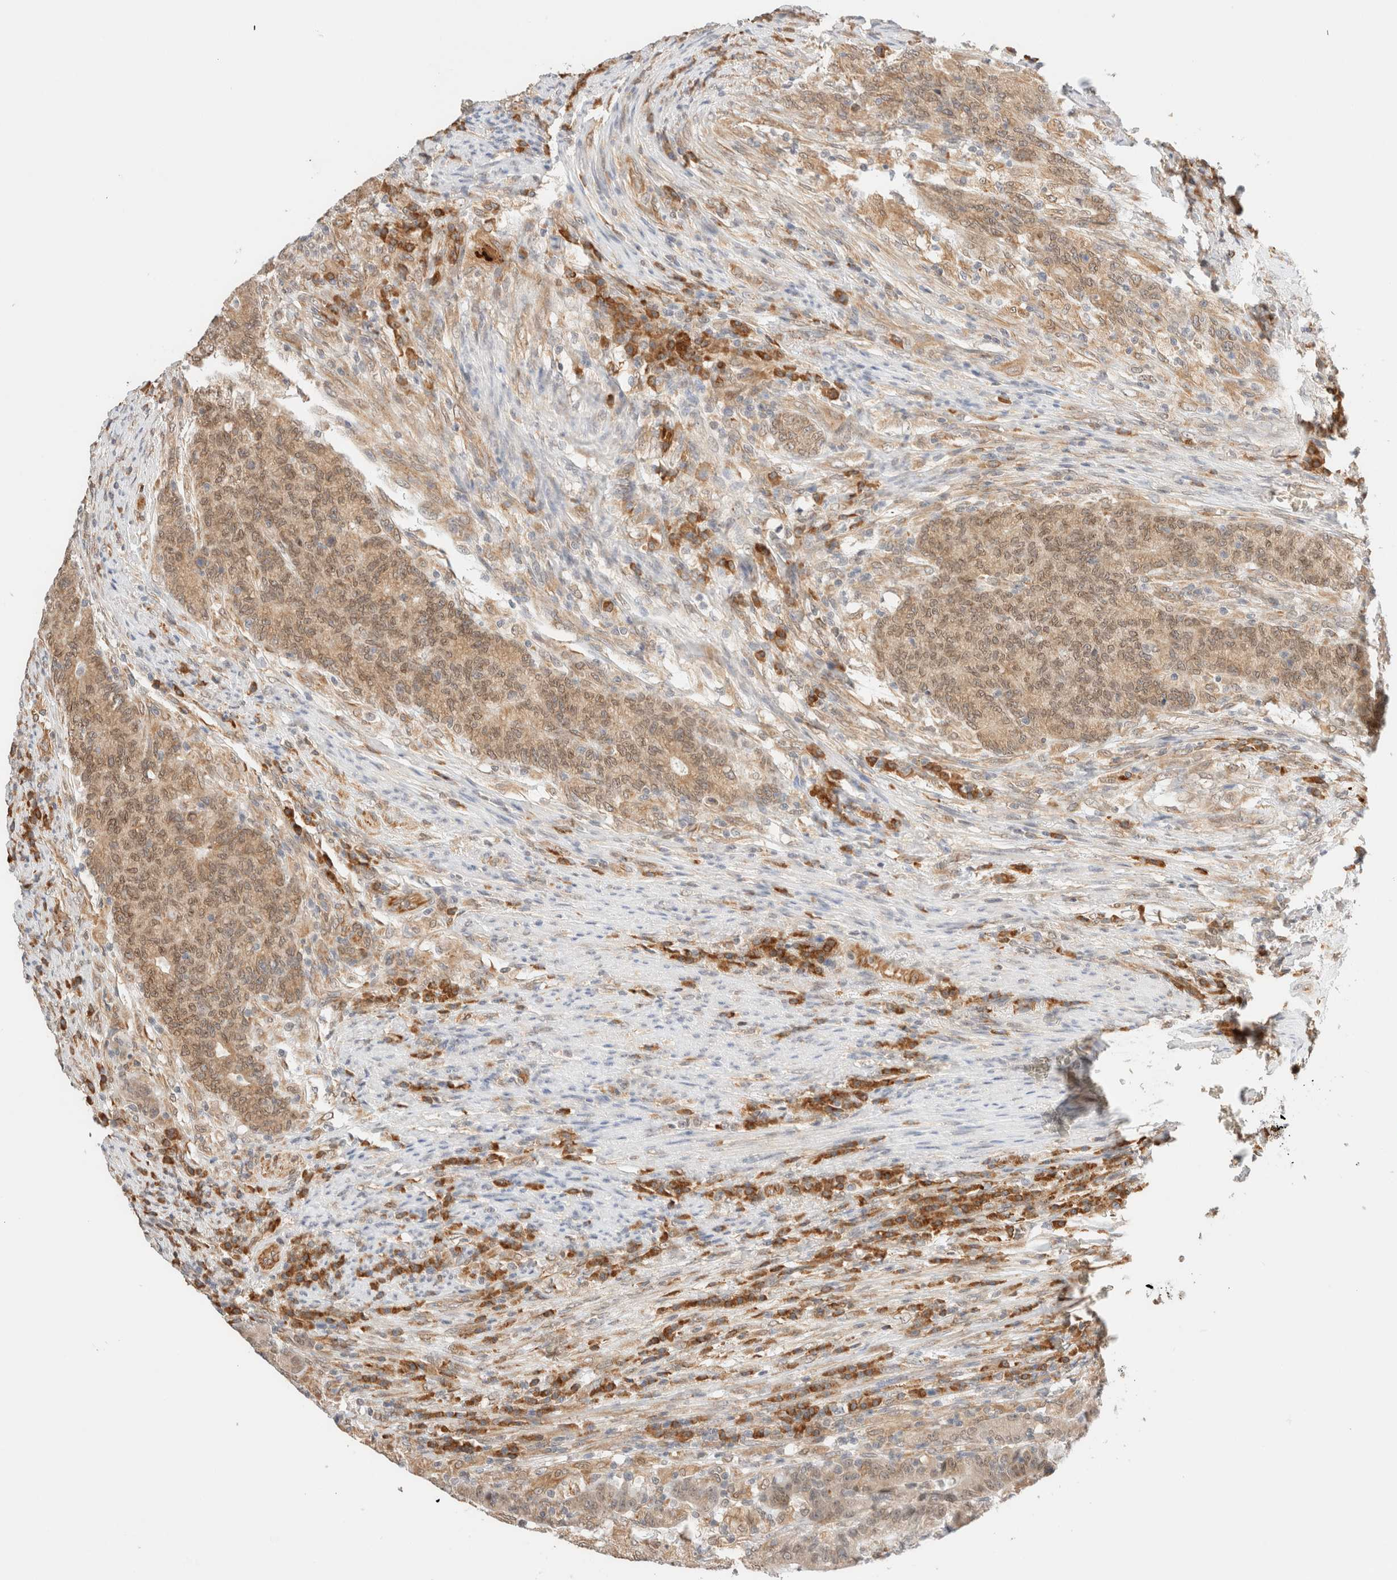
{"staining": {"intensity": "weak", "quantity": ">75%", "location": "cytoplasmic/membranous,nuclear"}, "tissue": "colorectal cancer", "cell_type": "Tumor cells", "image_type": "cancer", "snomed": [{"axis": "morphology", "description": "Normal tissue, NOS"}, {"axis": "morphology", "description": "Adenocarcinoma, NOS"}, {"axis": "topography", "description": "Colon"}], "caption": "Protein staining by IHC exhibits weak cytoplasmic/membranous and nuclear staining in about >75% of tumor cells in adenocarcinoma (colorectal).", "gene": "SYVN1", "patient": {"sex": "female", "age": 75}}